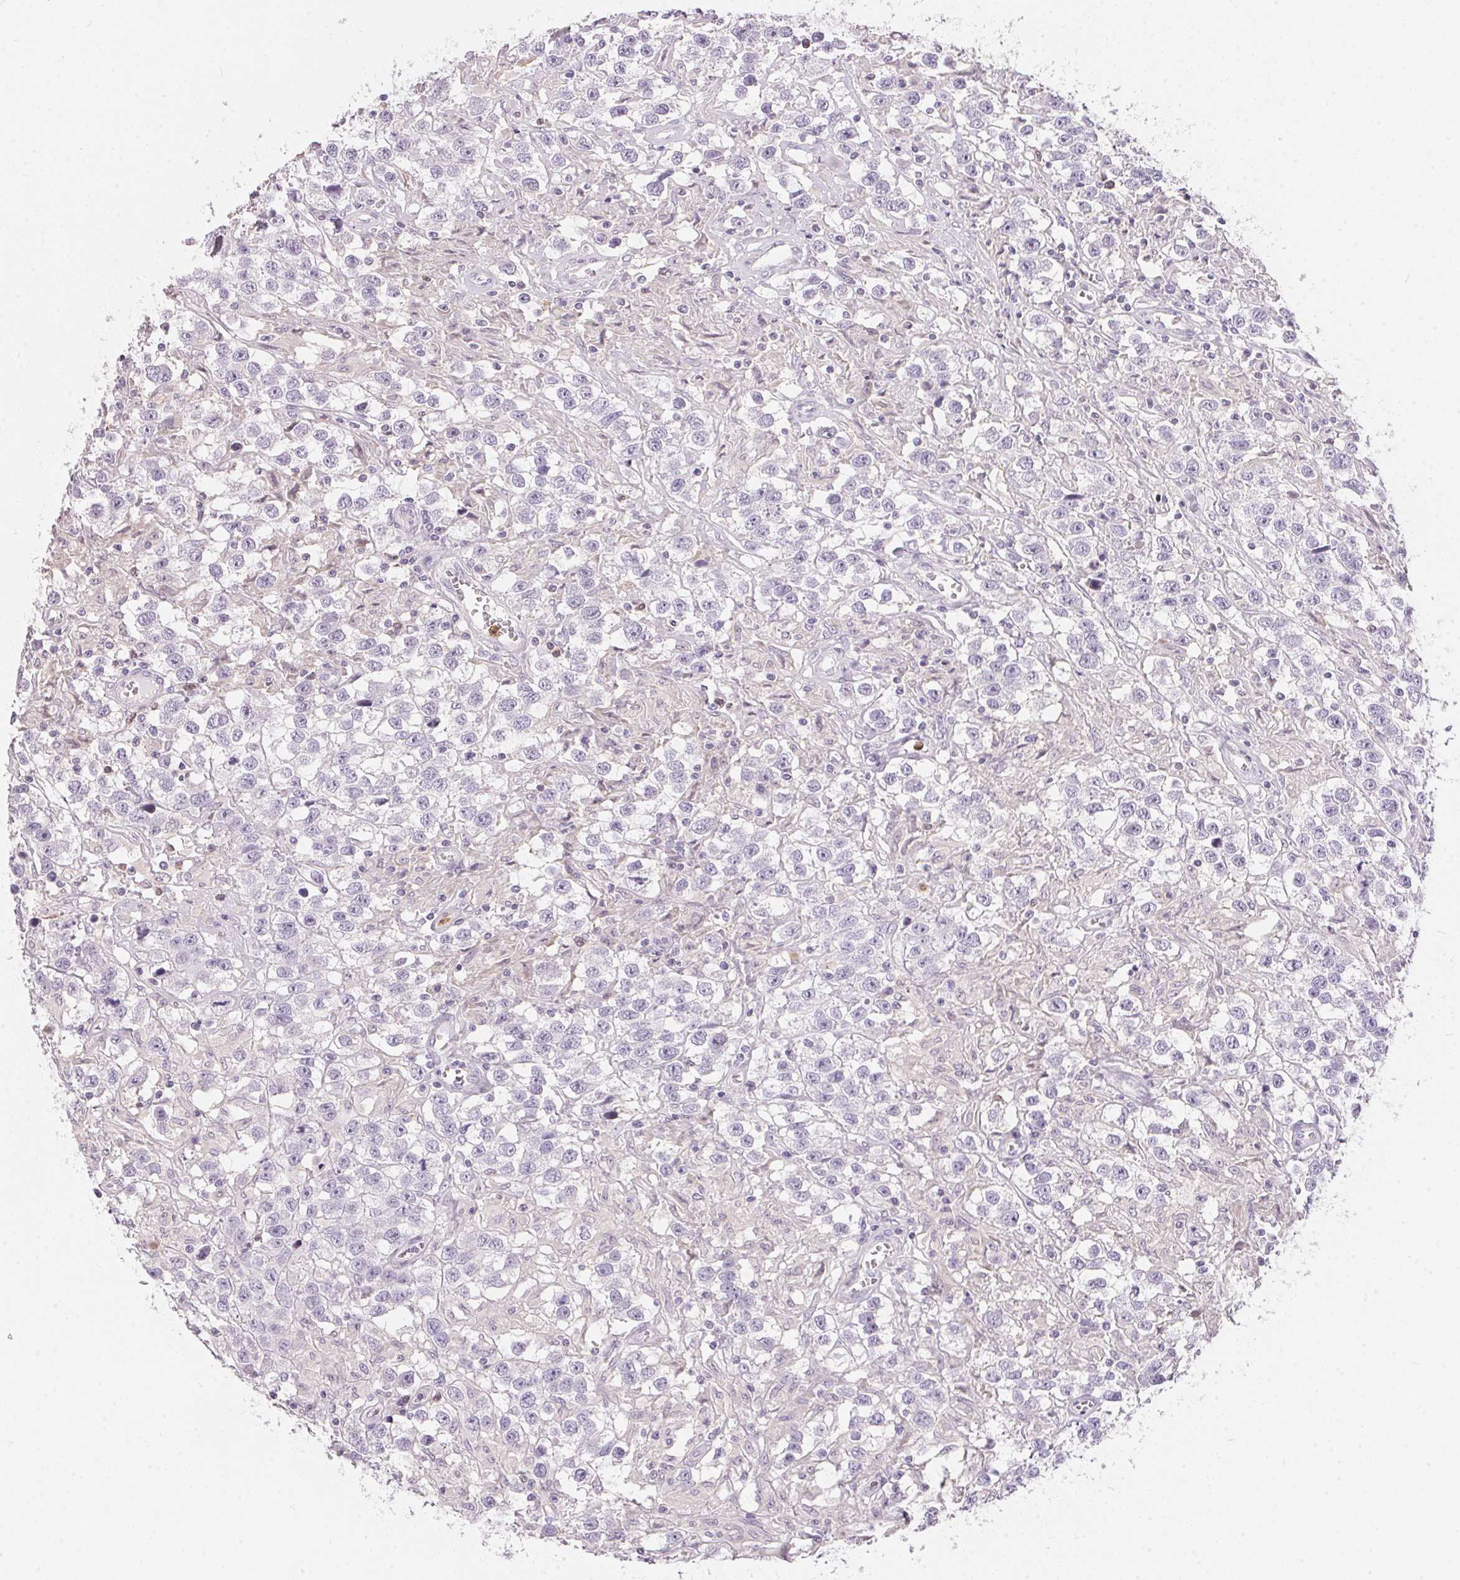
{"staining": {"intensity": "negative", "quantity": "none", "location": "none"}, "tissue": "testis cancer", "cell_type": "Tumor cells", "image_type": "cancer", "snomed": [{"axis": "morphology", "description": "Seminoma, NOS"}, {"axis": "topography", "description": "Testis"}], "caption": "IHC image of human testis seminoma stained for a protein (brown), which displays no positivity in tumor cells. (Brightfield microscopy of DAB (3,3'-diaminobenzidine) immunohistochemistry (IHC) at high magnification).", "gene": "SERPINB1", "patient": {"sex": "male", "age": 43}}